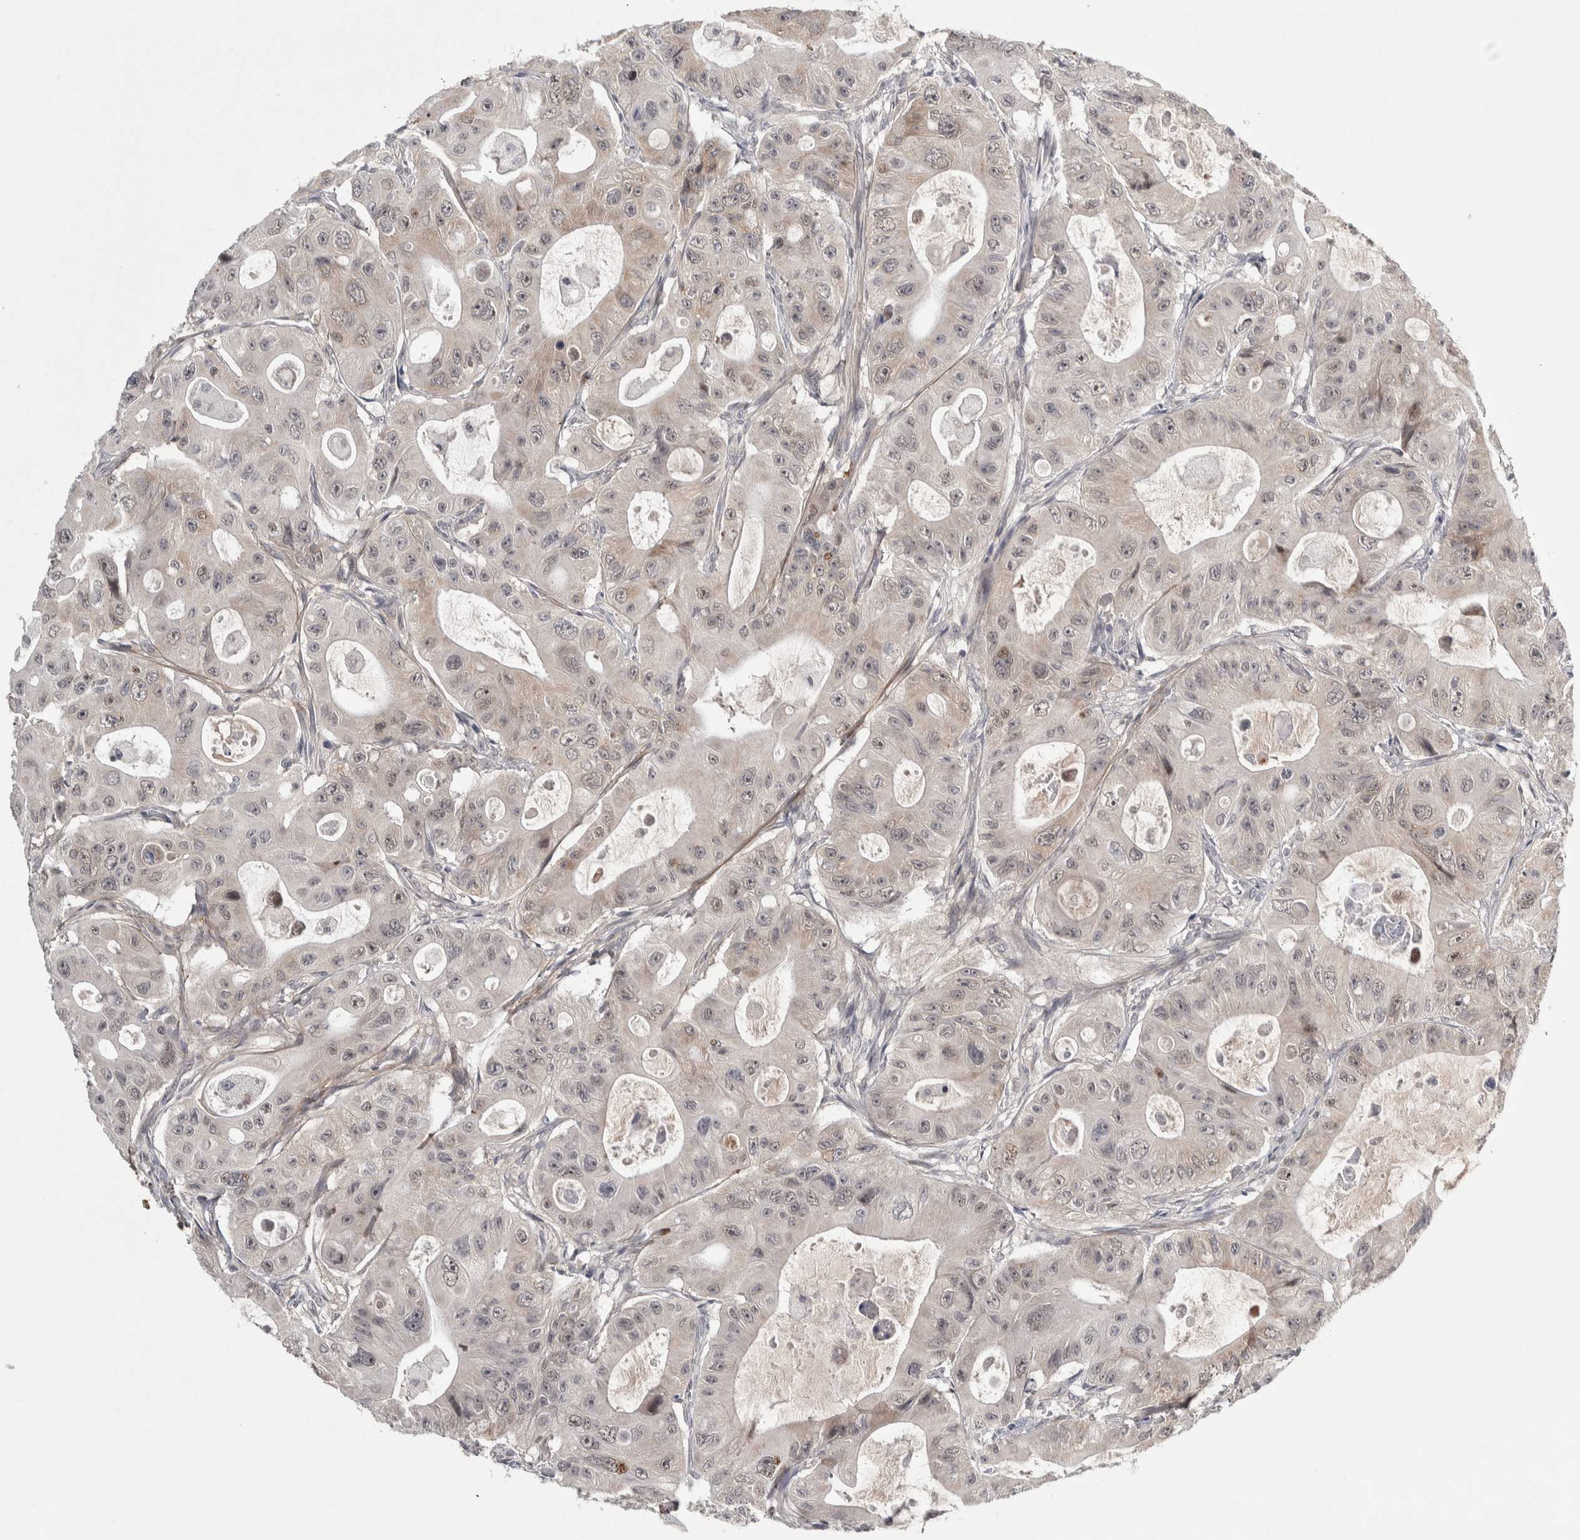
{"staining": {"intensity": "weak", "quantity": ">75%", "location": "nuclear"}, "tissue": "colorectal cancer", "cell_type": "Tumor cells", "image_type": "cancer", "snomed": [{"axis": "morphology", "description": "Adenocarcinoma, NOS"}, {"axis": "topography", "description": "Colon"}], "caption": "Tumor cells display low levels of weak nuclear expression in about >75% of cells in colorectal adenocarcinoma. (DAB (3,3'-diaminobenzidine) IHC with brightfield microscopy, high magnification).", "gene": "ASPN", "patient": {"sex": "female", "age": 46}}